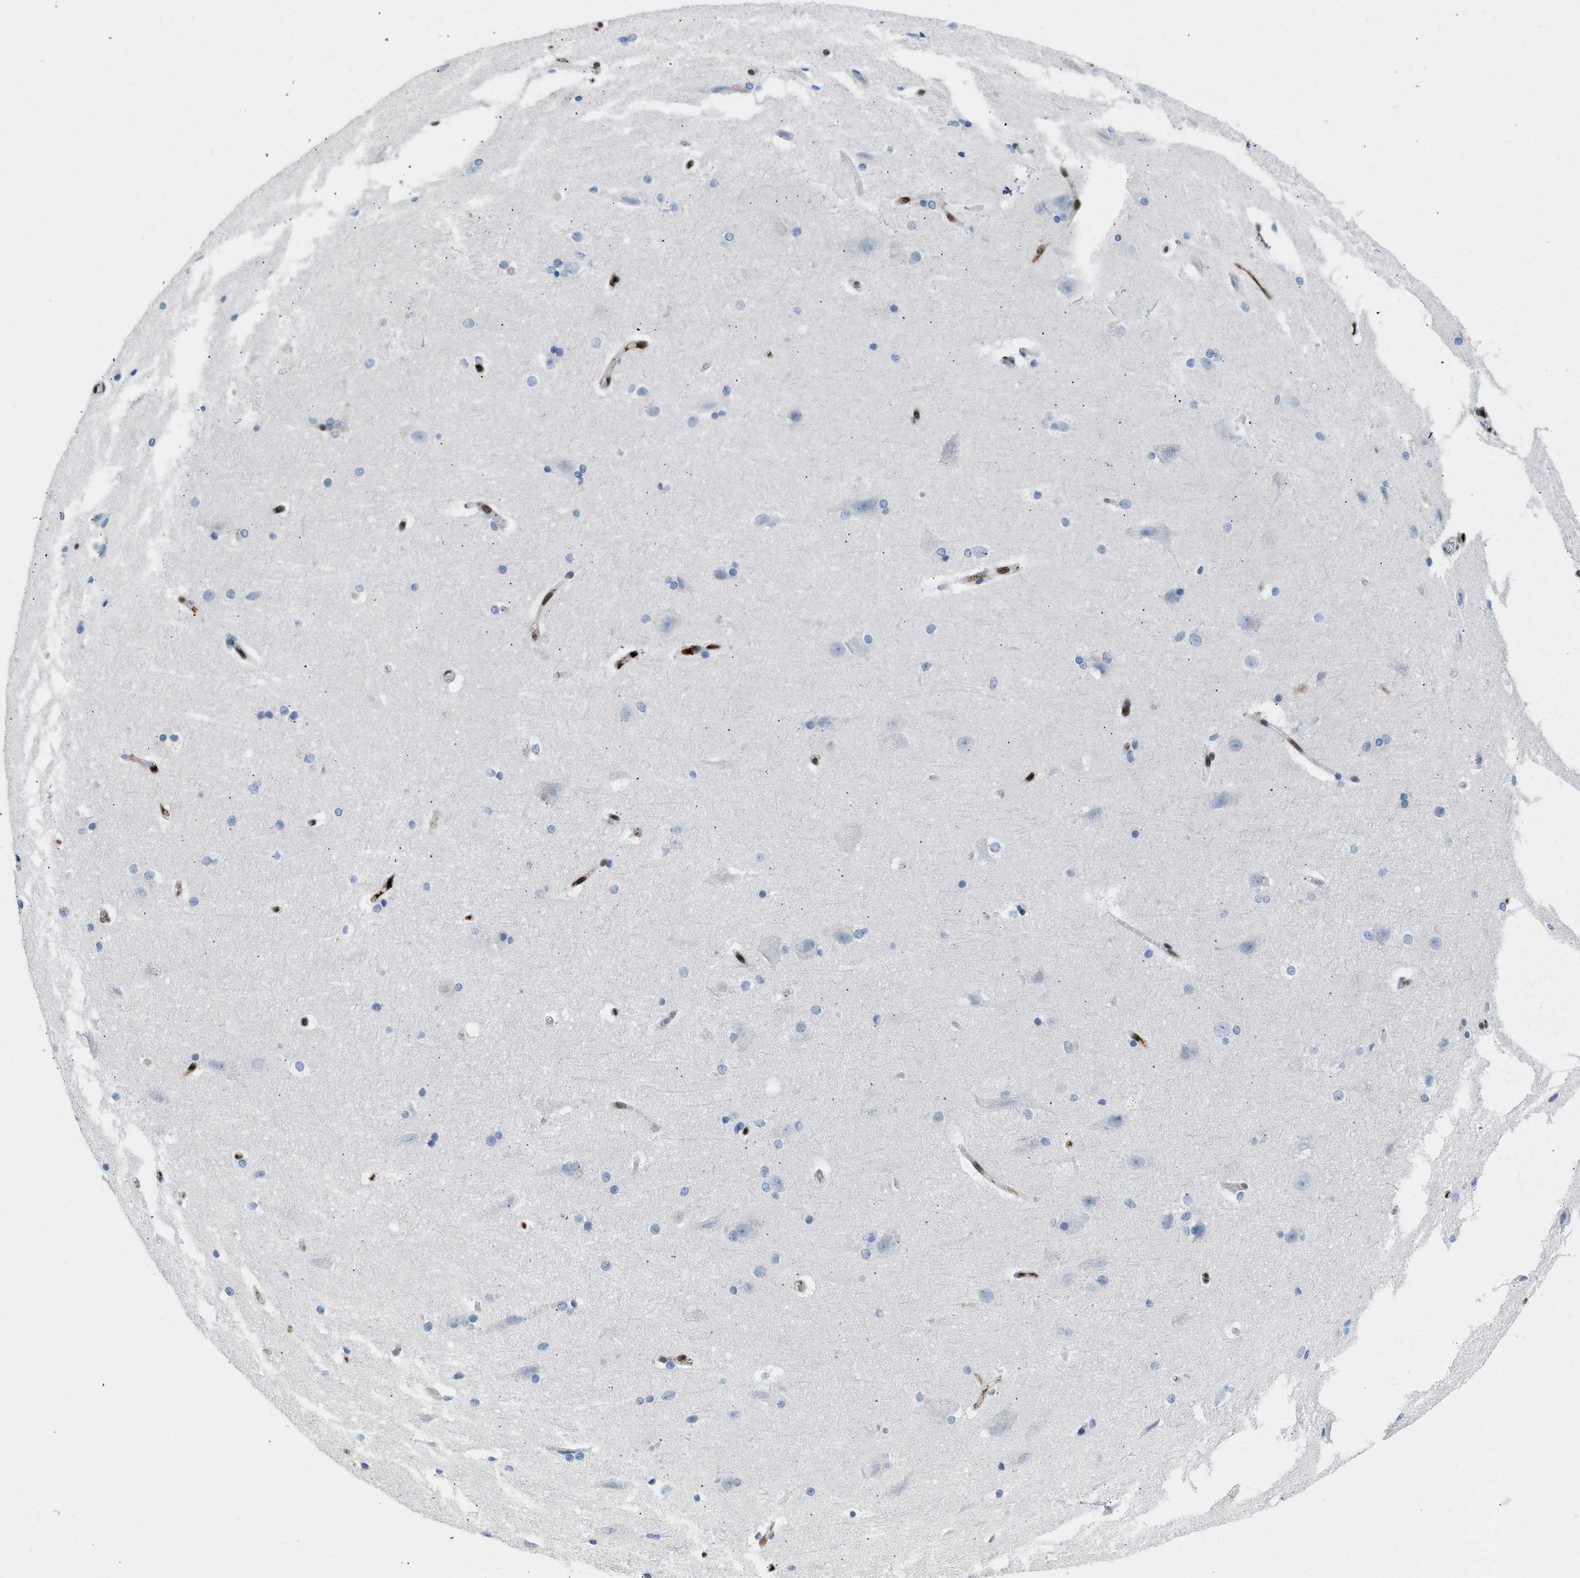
{"staining": {"intensity": "strong", "quantity": ">75%", "location": "cytoplasmic/membranous,nuclear"}, "tissue": "cerebral cortex", "cell_type": "Endothelial cells", "image_type": "normal", "snomed": [{"axis": "morphology", "description": "Normal tissue, NOS"}, {"axis": "topography", "description": "Cerebral cortex"}, {"axis": "topography", "description": "Hippocampus"}], "caption": "Strong cytoplasmic/membranous,nuclear protein staining is identified in about >75% of endothelial cells in cerebral cortex.", "gene": "LEF1", "patient": {"sex": "female", "age": 19}}